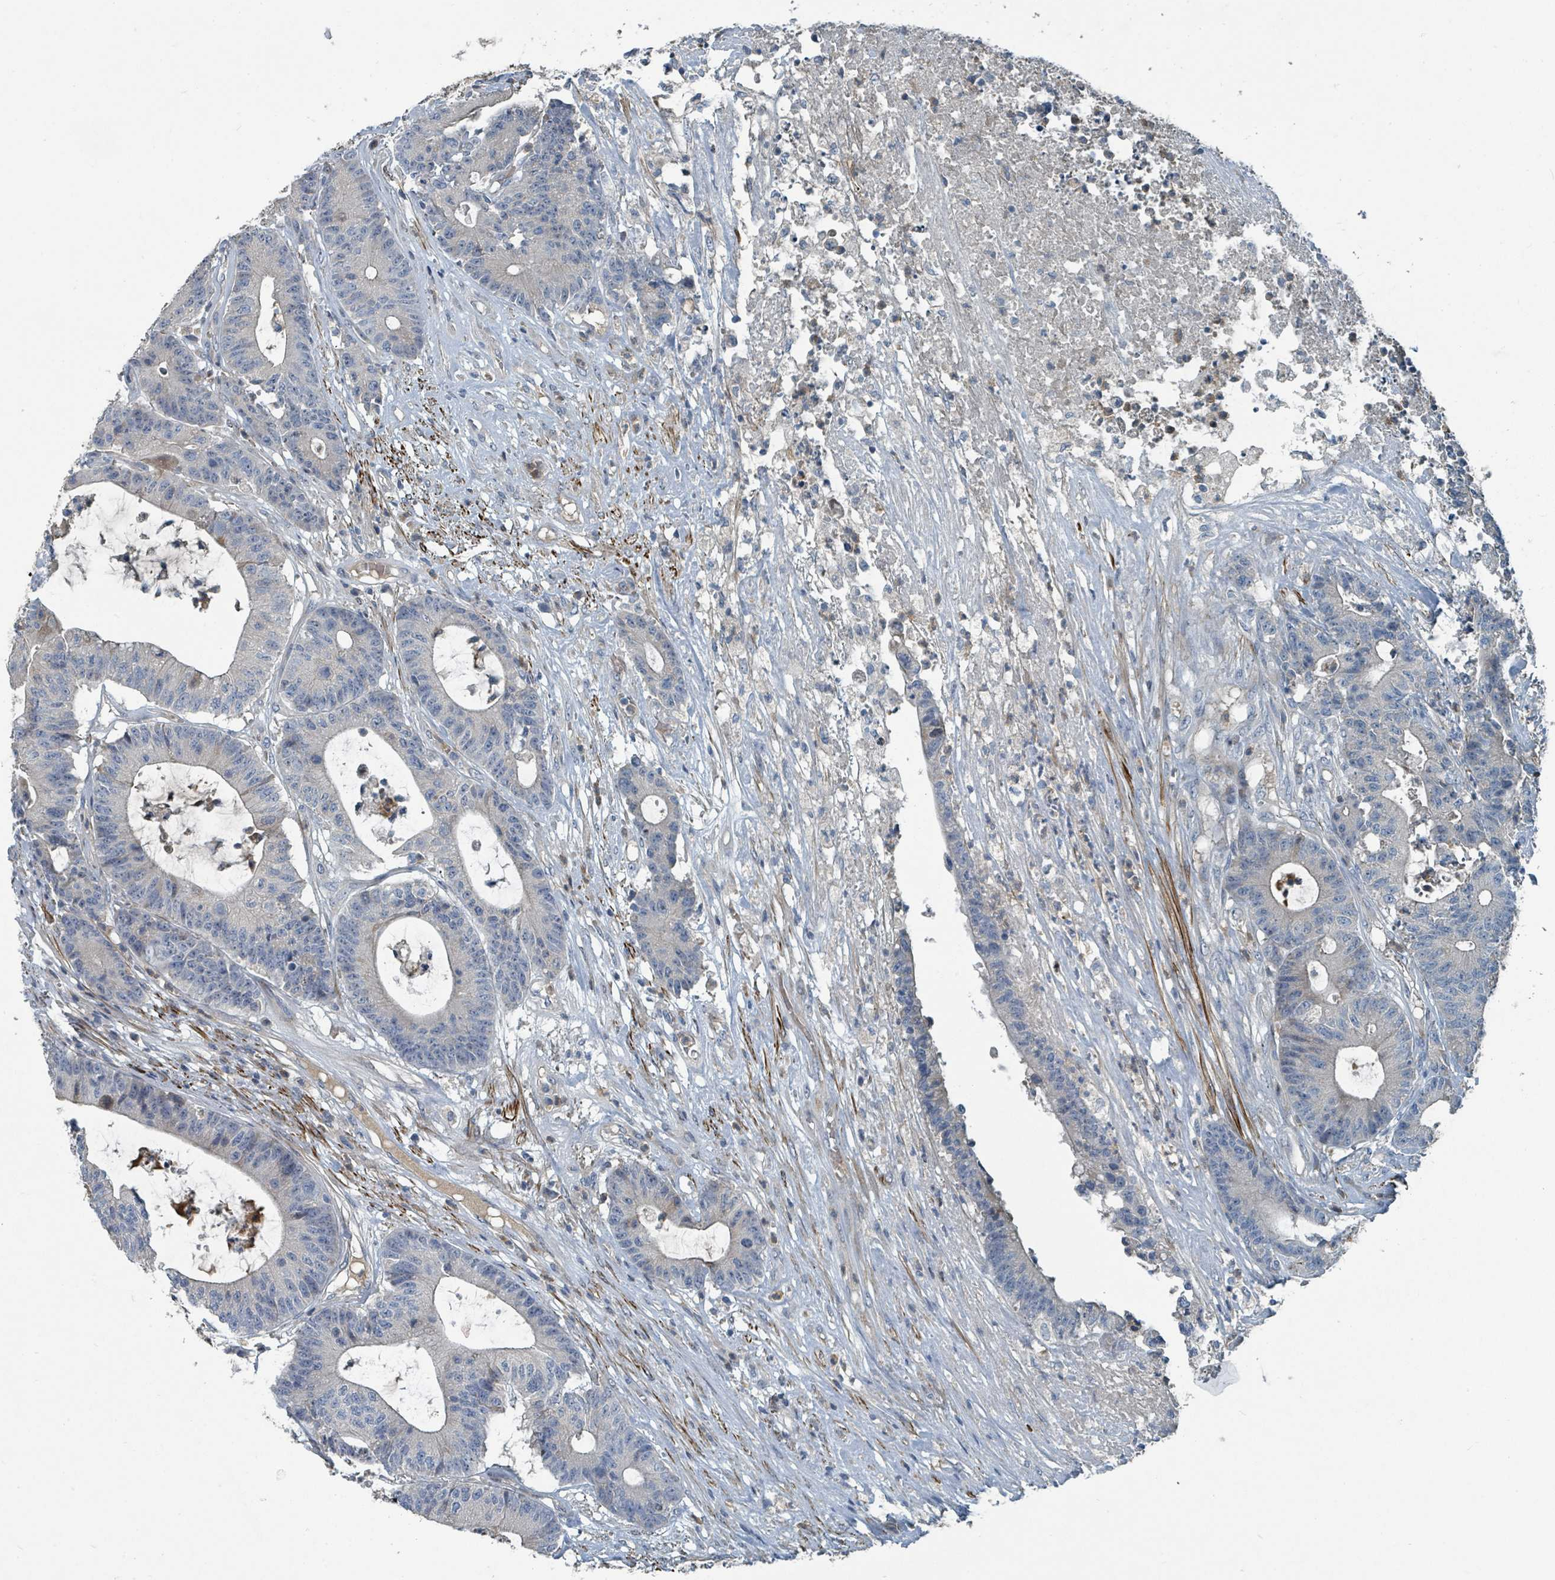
{"staining": {"intensity": "negative", "quantity": "none", "location": "none"}, "tissue": "colorectal cancer", "cell_type": "Tumor cells", "image_type": "cancer", "snomed": [{"axis": "morphology", "description": "Adenocarcinoma, NOS"}, {"axis": "topography", "description": "Colon"}], "caption": "A histopathology image of colorectal cancer stained for a protein exhibits no brown staining in tumor cells.", "gene": "SLC44A5", "patient": {"sex": "female", "age": 84}}